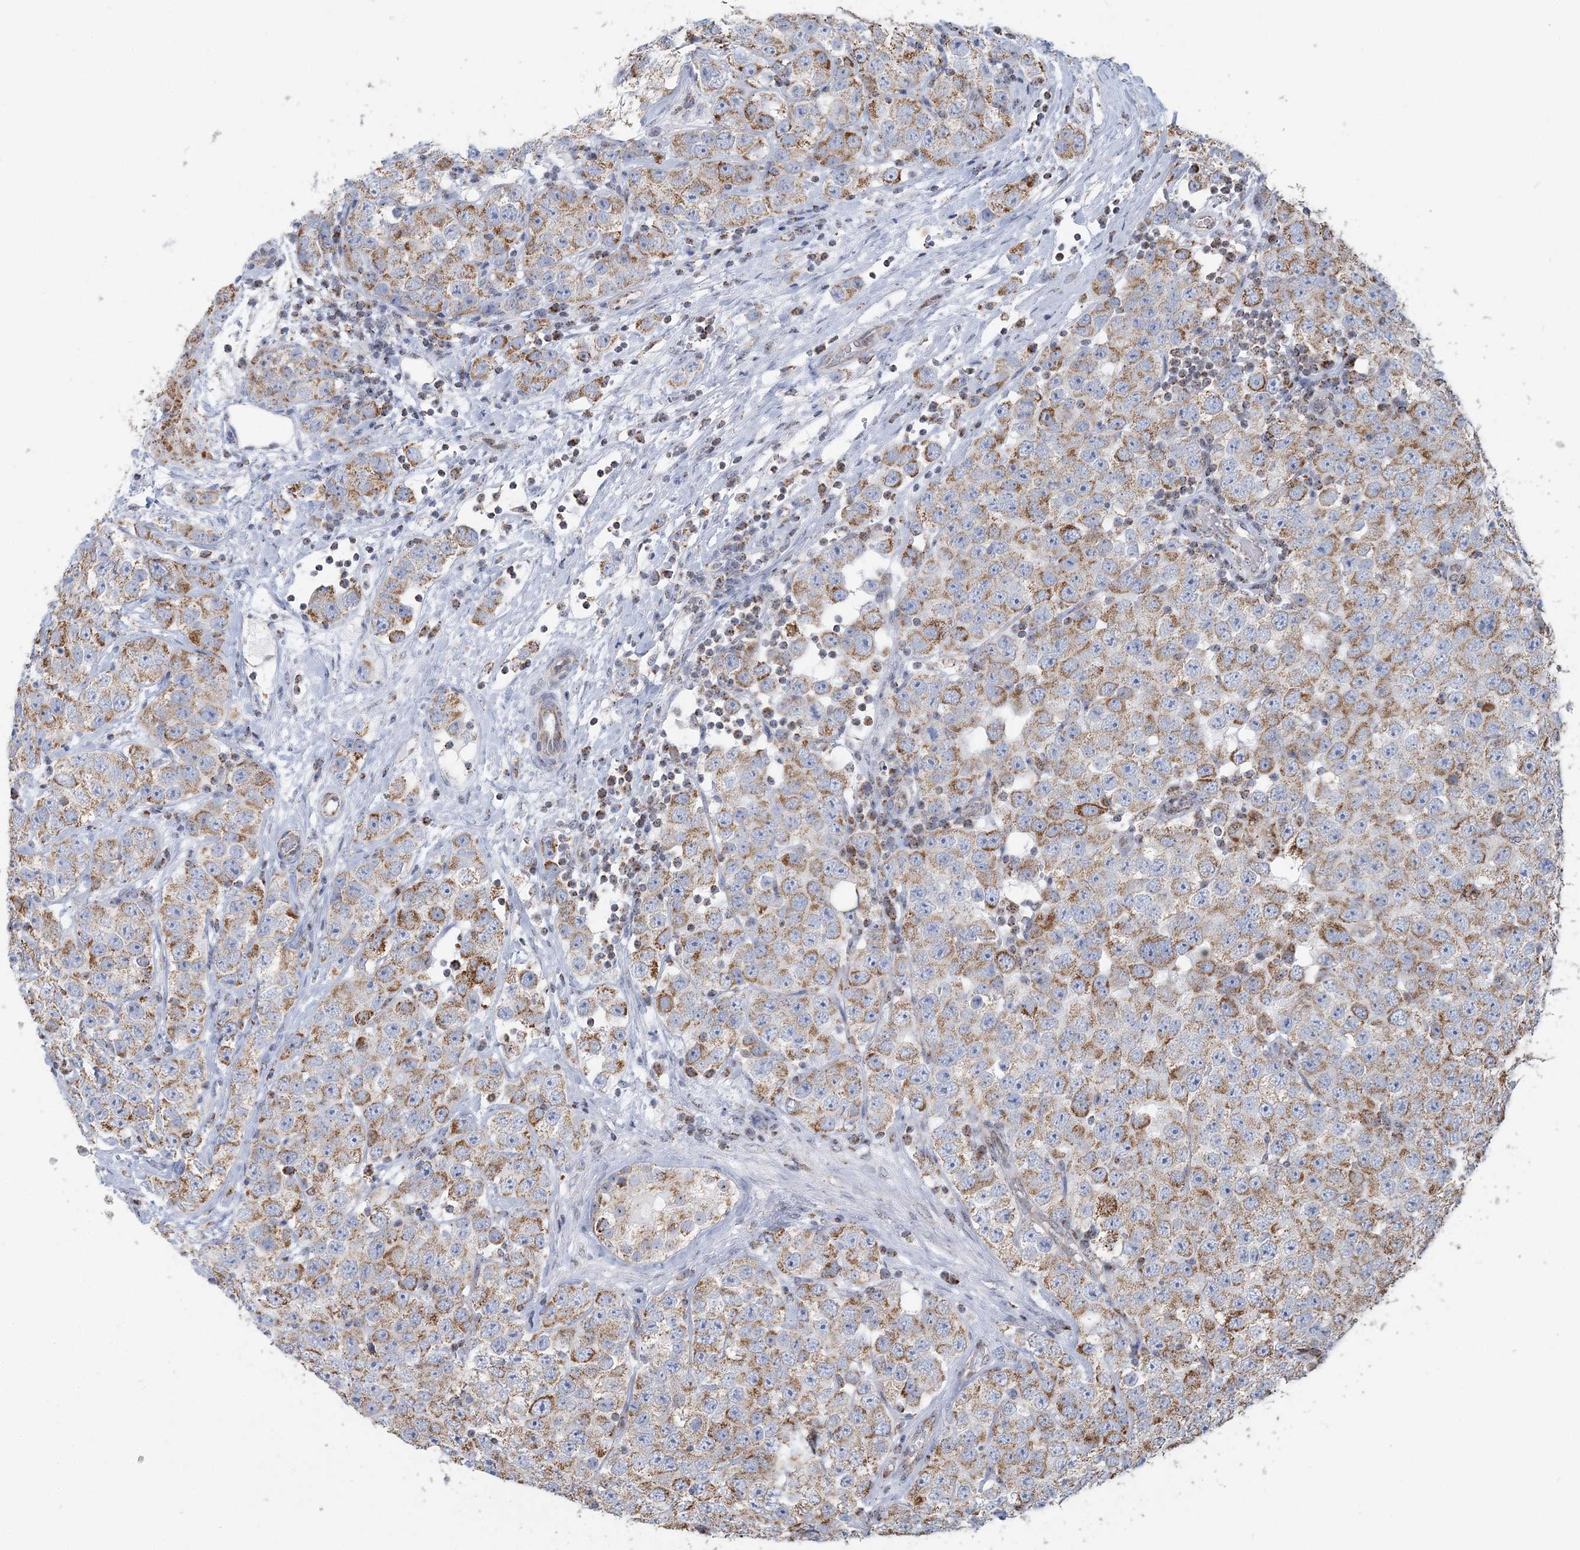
{"staining": {"intensity": "moderate", "quantity": ">75%", "location": "cytoplasmic/membranous"}, "tissue": "testis cancer", "cell_type": "Tumor cells", "image_type": "cancer", "snomed": [{"axis": "morphology", "description": "Seminoma, NOS"}, {"axis": "topography", "description": "Testis"}], "caption": "Tumor cells exhibit medium levels of moderate cytoplasmic/membranous positivity in about >75% of cells in human testis cancer (seminoma).", "gene": "SUCLG1", "patient": {"sex": "male", "age": 28}}